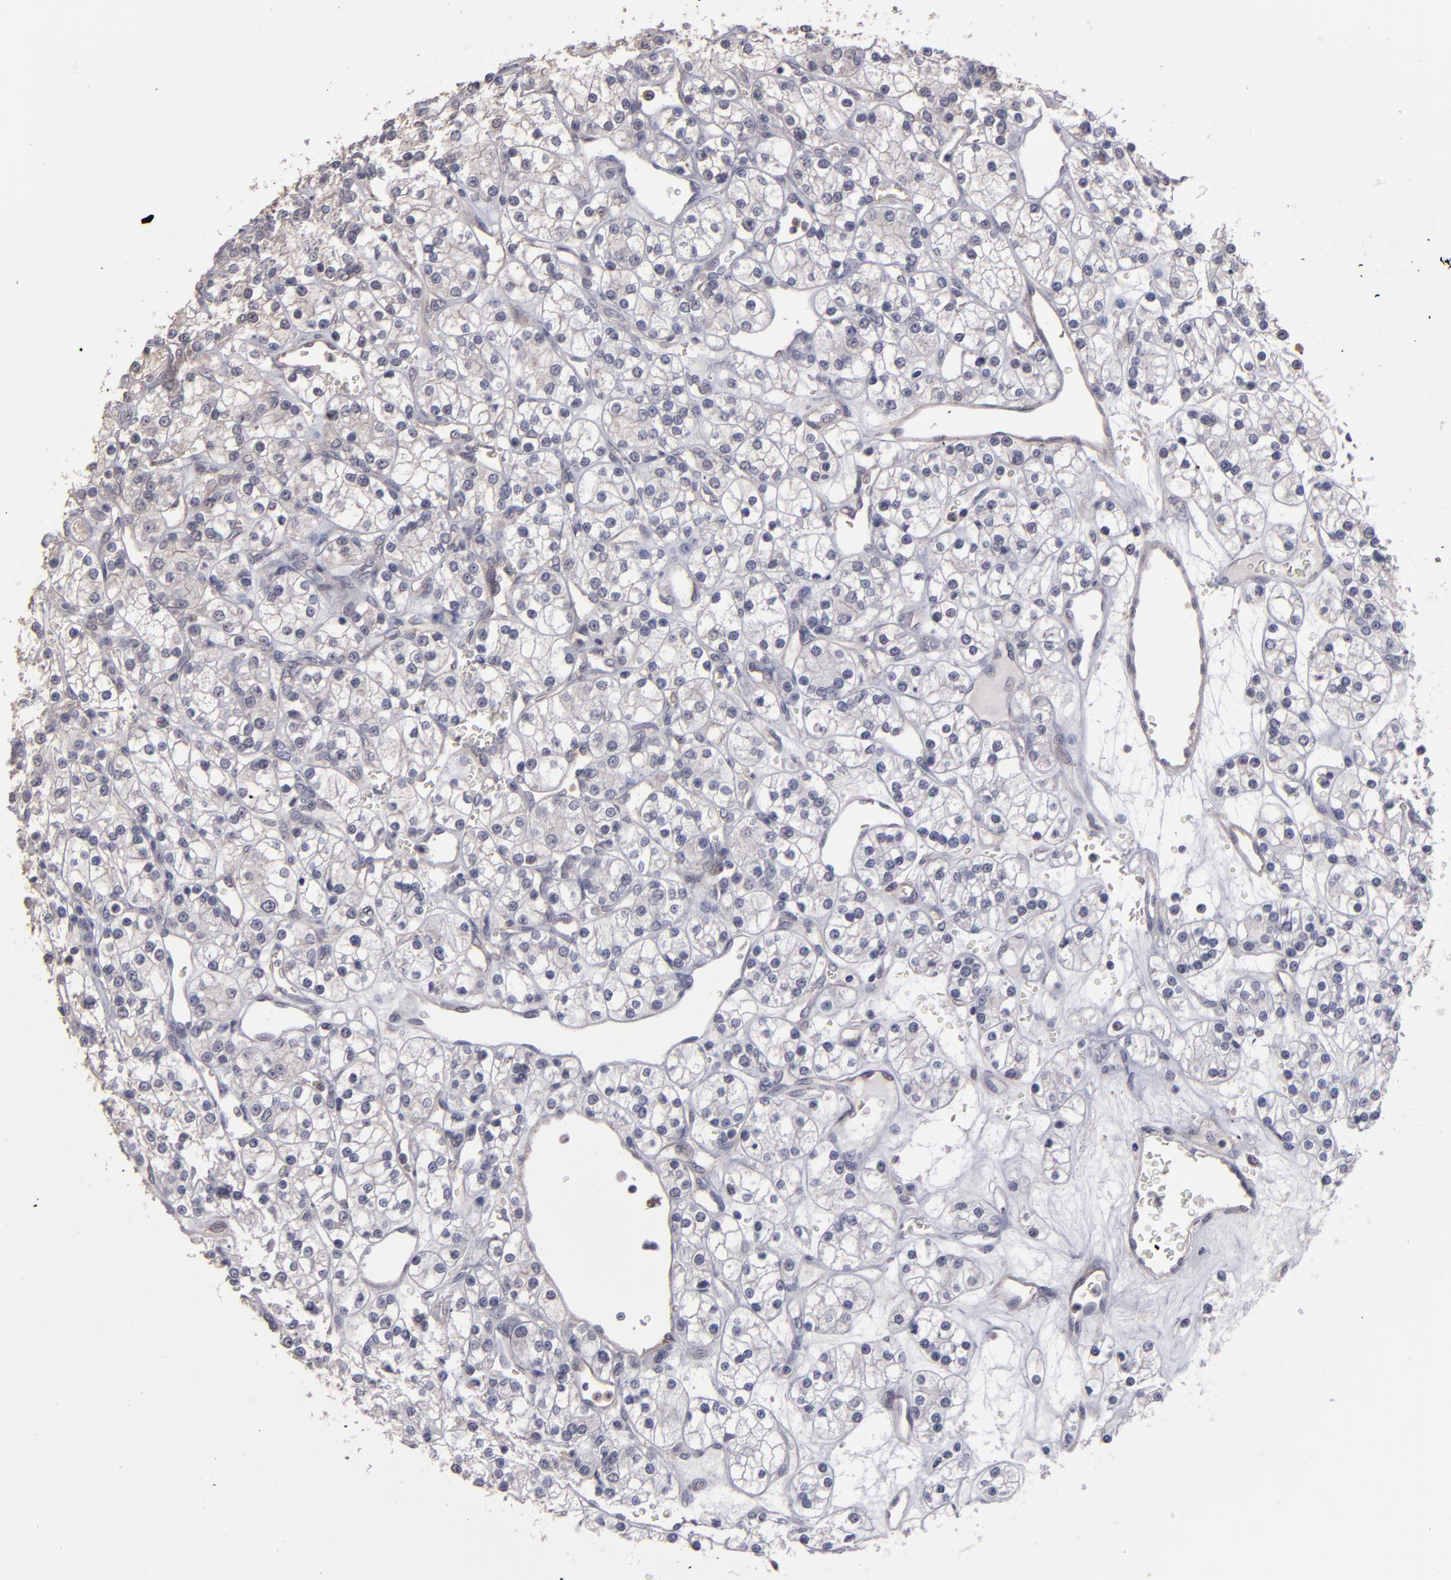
{"staining": {"intensity": "negative", "quantity": "none", "location": "none"}, "tissue": "renal cancer", "cell_type": "Tumor cells", "image_type": "cancer", "snomed": [{"axis": "morphology", "description": "Adenocarcinoma, NOS"}, {"axis": "topography", "description": "Kidney"}], "caption": "Tumor cells show no significant staining in adenocarcinoma (renal).", "gene": "CD55", "patient": {"sex": "female", "age": 62}}